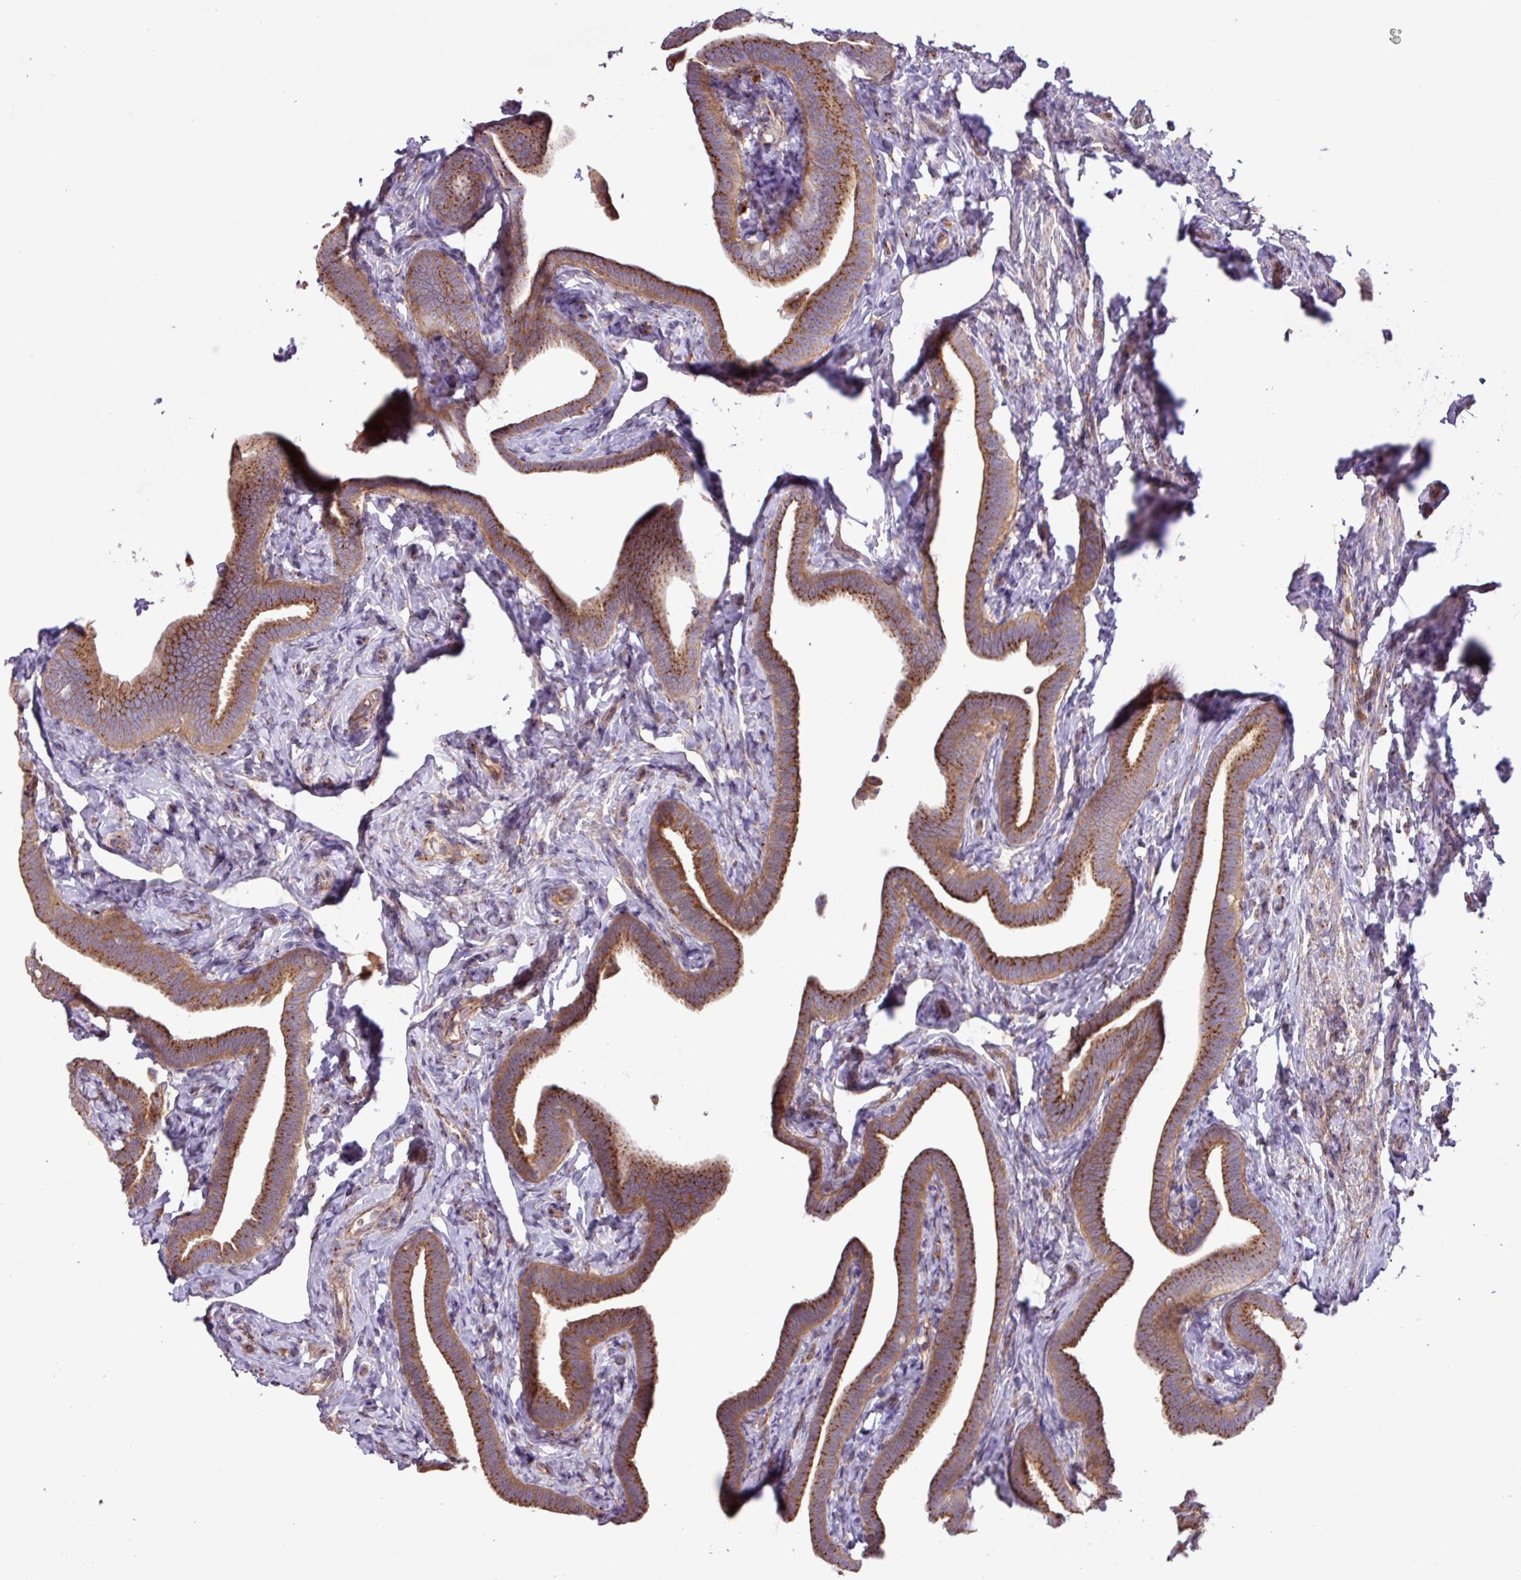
{"staining": {"intensity": "moderate", "quantity": ">75%", "location": "cytoplasmic/membranous"}, "tissue": "fallopian tube", "cell_type": "Glandular cells", "image_type": "normal", "snomed": [{"axis": "morphology", "description": "Normal tissue, NOS"}, {"axis": "topography", "description": "Fallopian tube"}], "caption": "Unremarkable fallopian tube exhibits moderate cytoplasmic/membranous staining in approximately >75% of glandular cells The protein of interest is shown in brown color, while the nuclei are stained blue..", "gene": "RAB19", "patient": {"sex": "female", "age": 69}}